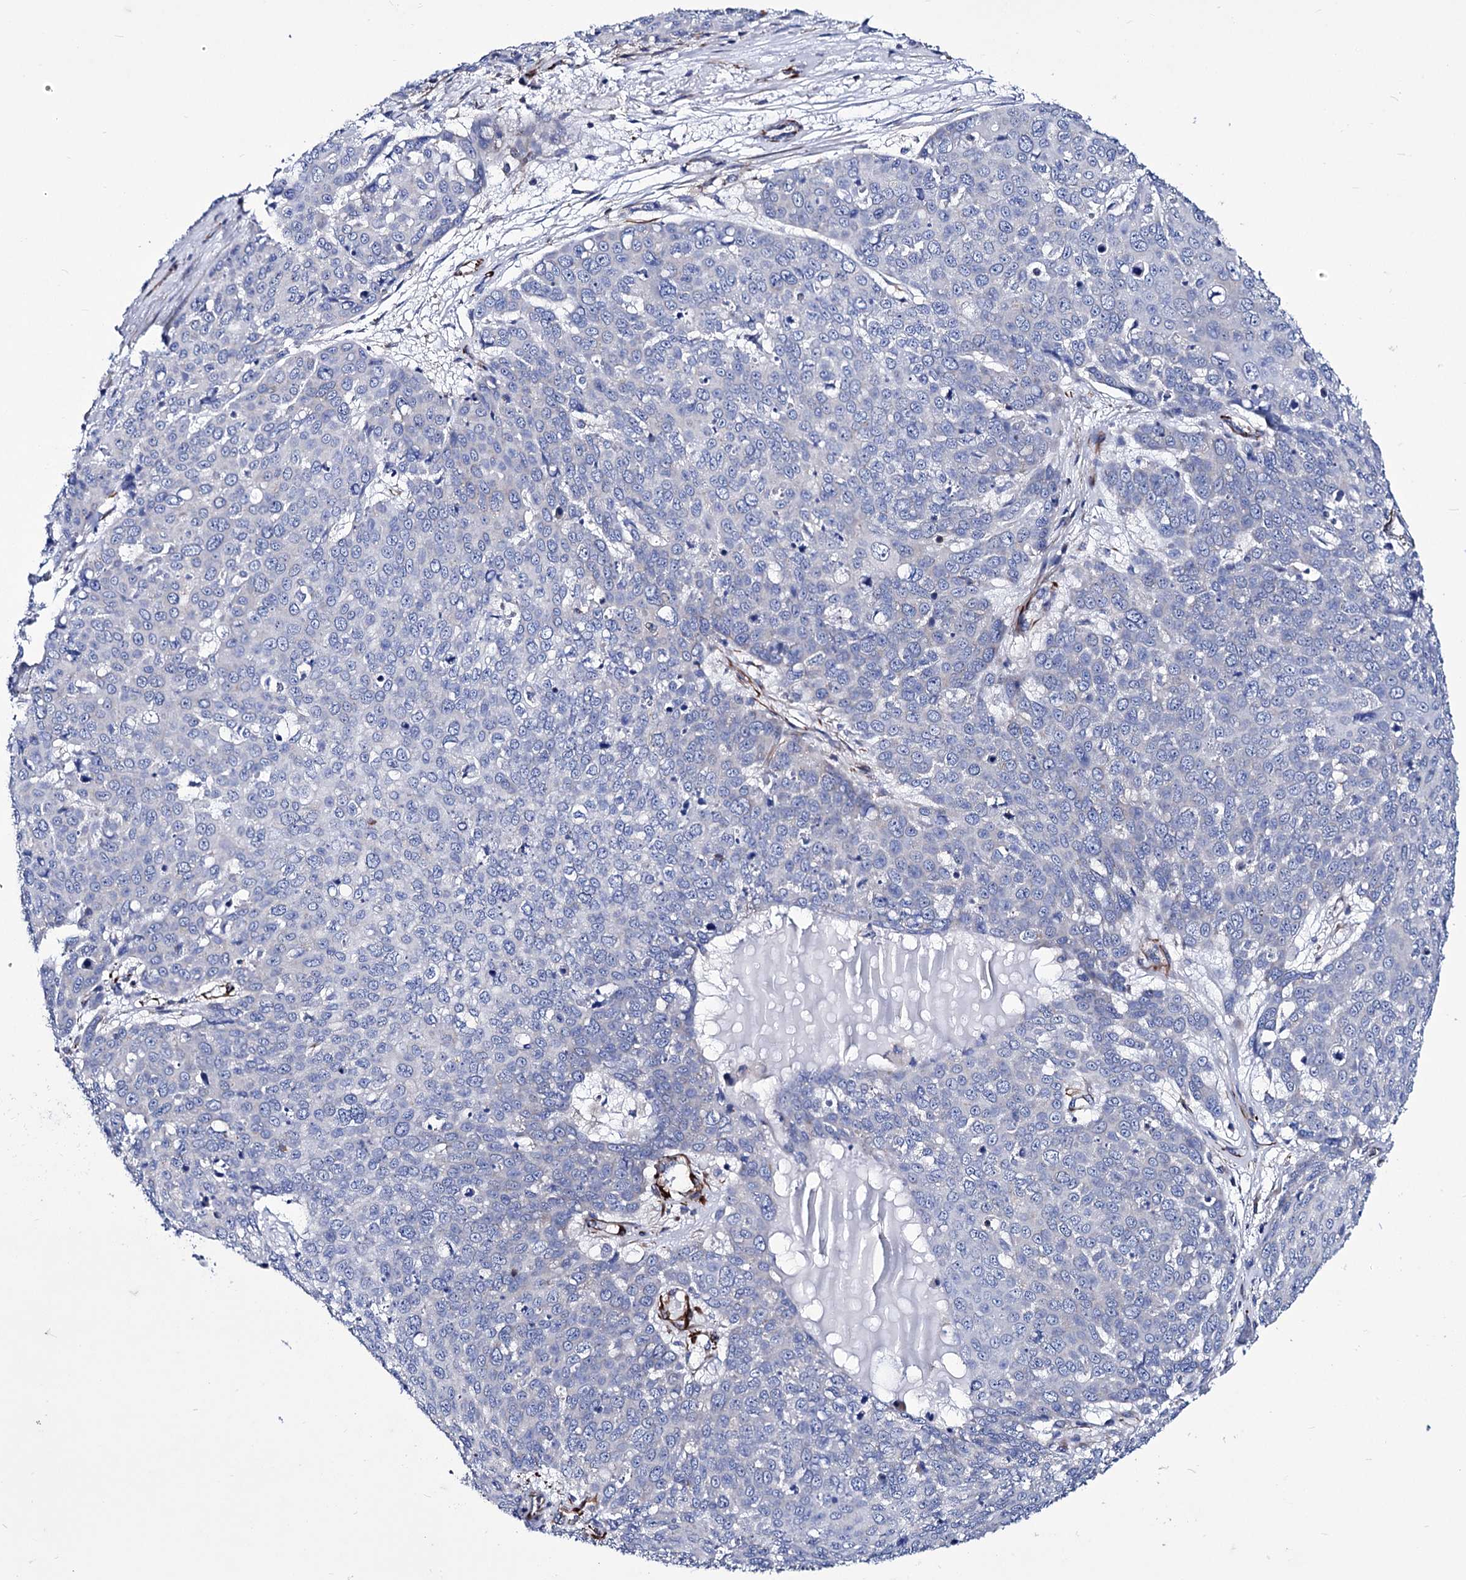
{"staining": {"intensity": "negative", "quantity": "none", "location": "none"}, "tissue": "skin cancer", "cell_type": "Tumor cells", "image_type": "cancer", "snomed": [{"axis": "morphology", "description": "Squamous cell carcinoma, NOS"}, {"axis": "topography", "description": "Skin"}], "caption": "DAB (3,3'-diaminobenzidine) immunohistochemical staining of human skin squamous cell carcinoma exhibits no significant staining in tumor cells. (DAB (3,3'-diaminobenzidine) immunohistochemistry (IHC) with hematoxylin counter stain).", "gene": "AXL", "patient": {"sex": "male", "age": 71}}